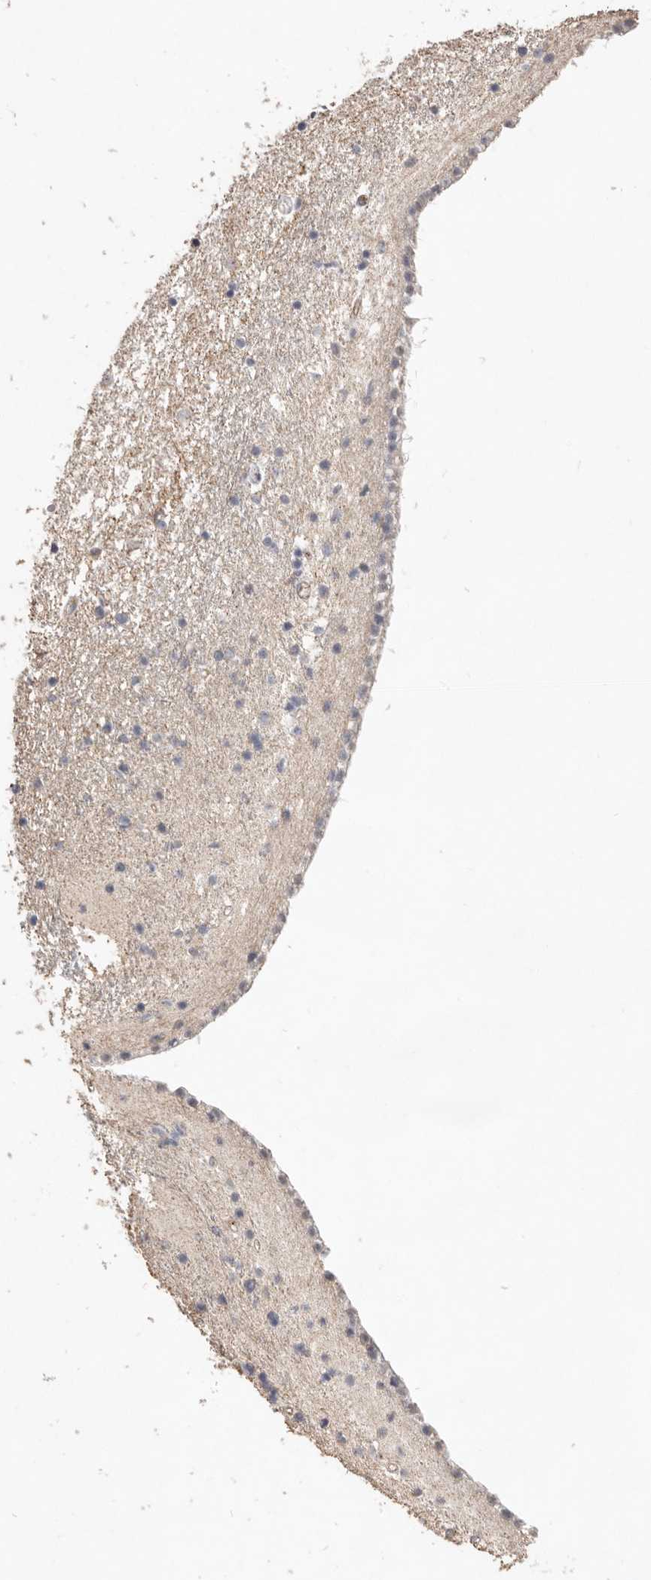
{"staining": {"intensity": "negative", "quantity": "none", "location": "none"}, "tissue": "caudate", "cell_type": "Glial cells", "image_type": "normal", "snomed": [{"axis": "morphology", "description": "Normal tissue, NOS"}, {"axis": "topography", "description": "Lateral ventricle wall"}], "caption": "A high-resolution histopathology image shows IHC staining of normal caudate, which exhibits no significant positivity in glial cells.", "gene": "ZYG11B", "patient": {"sex": "male", "age": 45}}